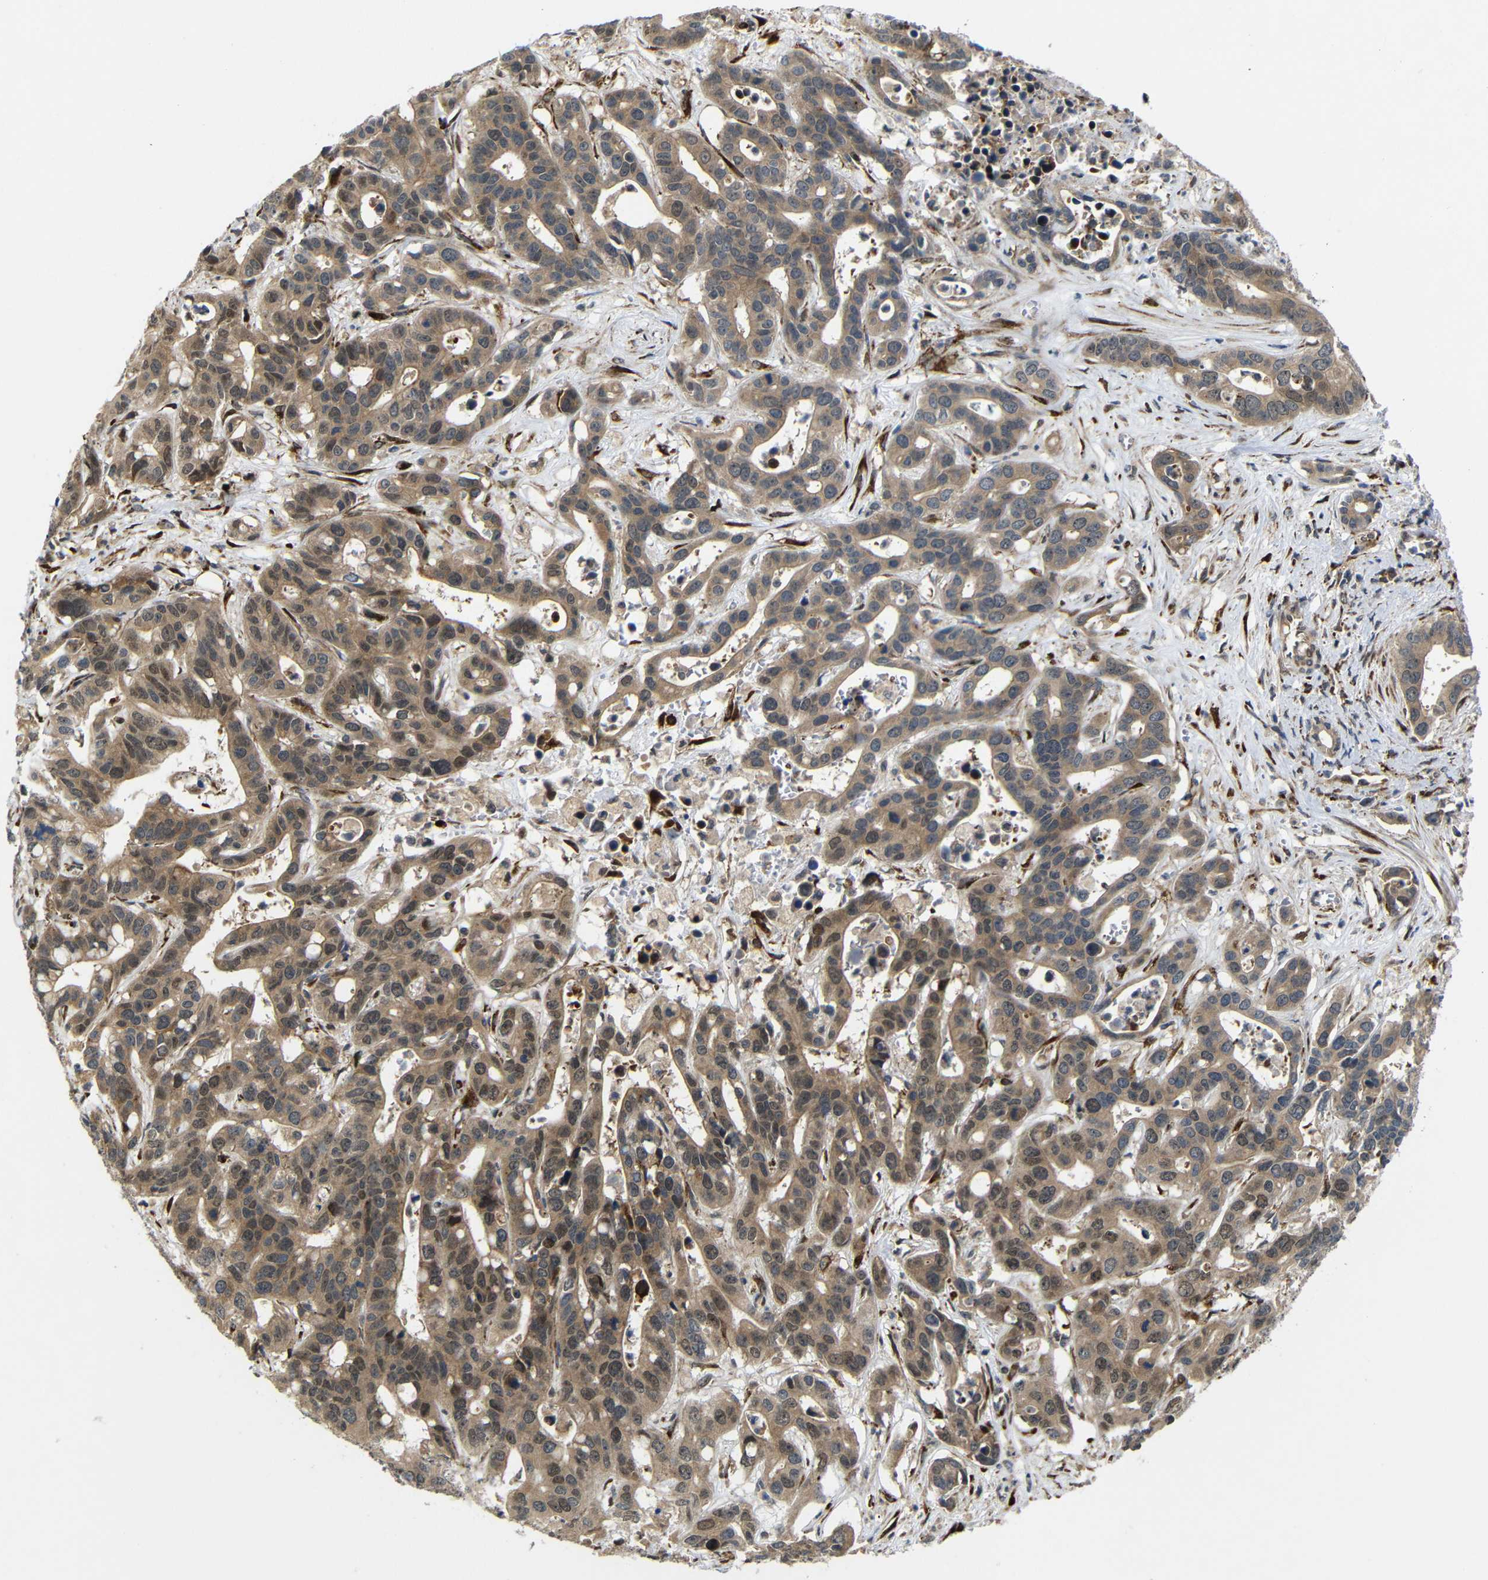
{"staining": {"intensity": "moderate", "quantity": ">75%", "location": "cytoplasmic/membranous"}, "tissue": "liver cancer", "cell_type": "Tumor cells", "image_type": "cancer", "snomed": [{"axis": "morphology", "description": "Cholangiocarcinoma"}, {"axis": "topography", "description": "Liver"}], "caption": "This is a micrograph of IHC staining of liver cancer, which shows moderate positivity in the cytoplasmic/membranous of tumor cells.", "gene": "P3H2", "patient": {"sex": "female", "age": 65}}